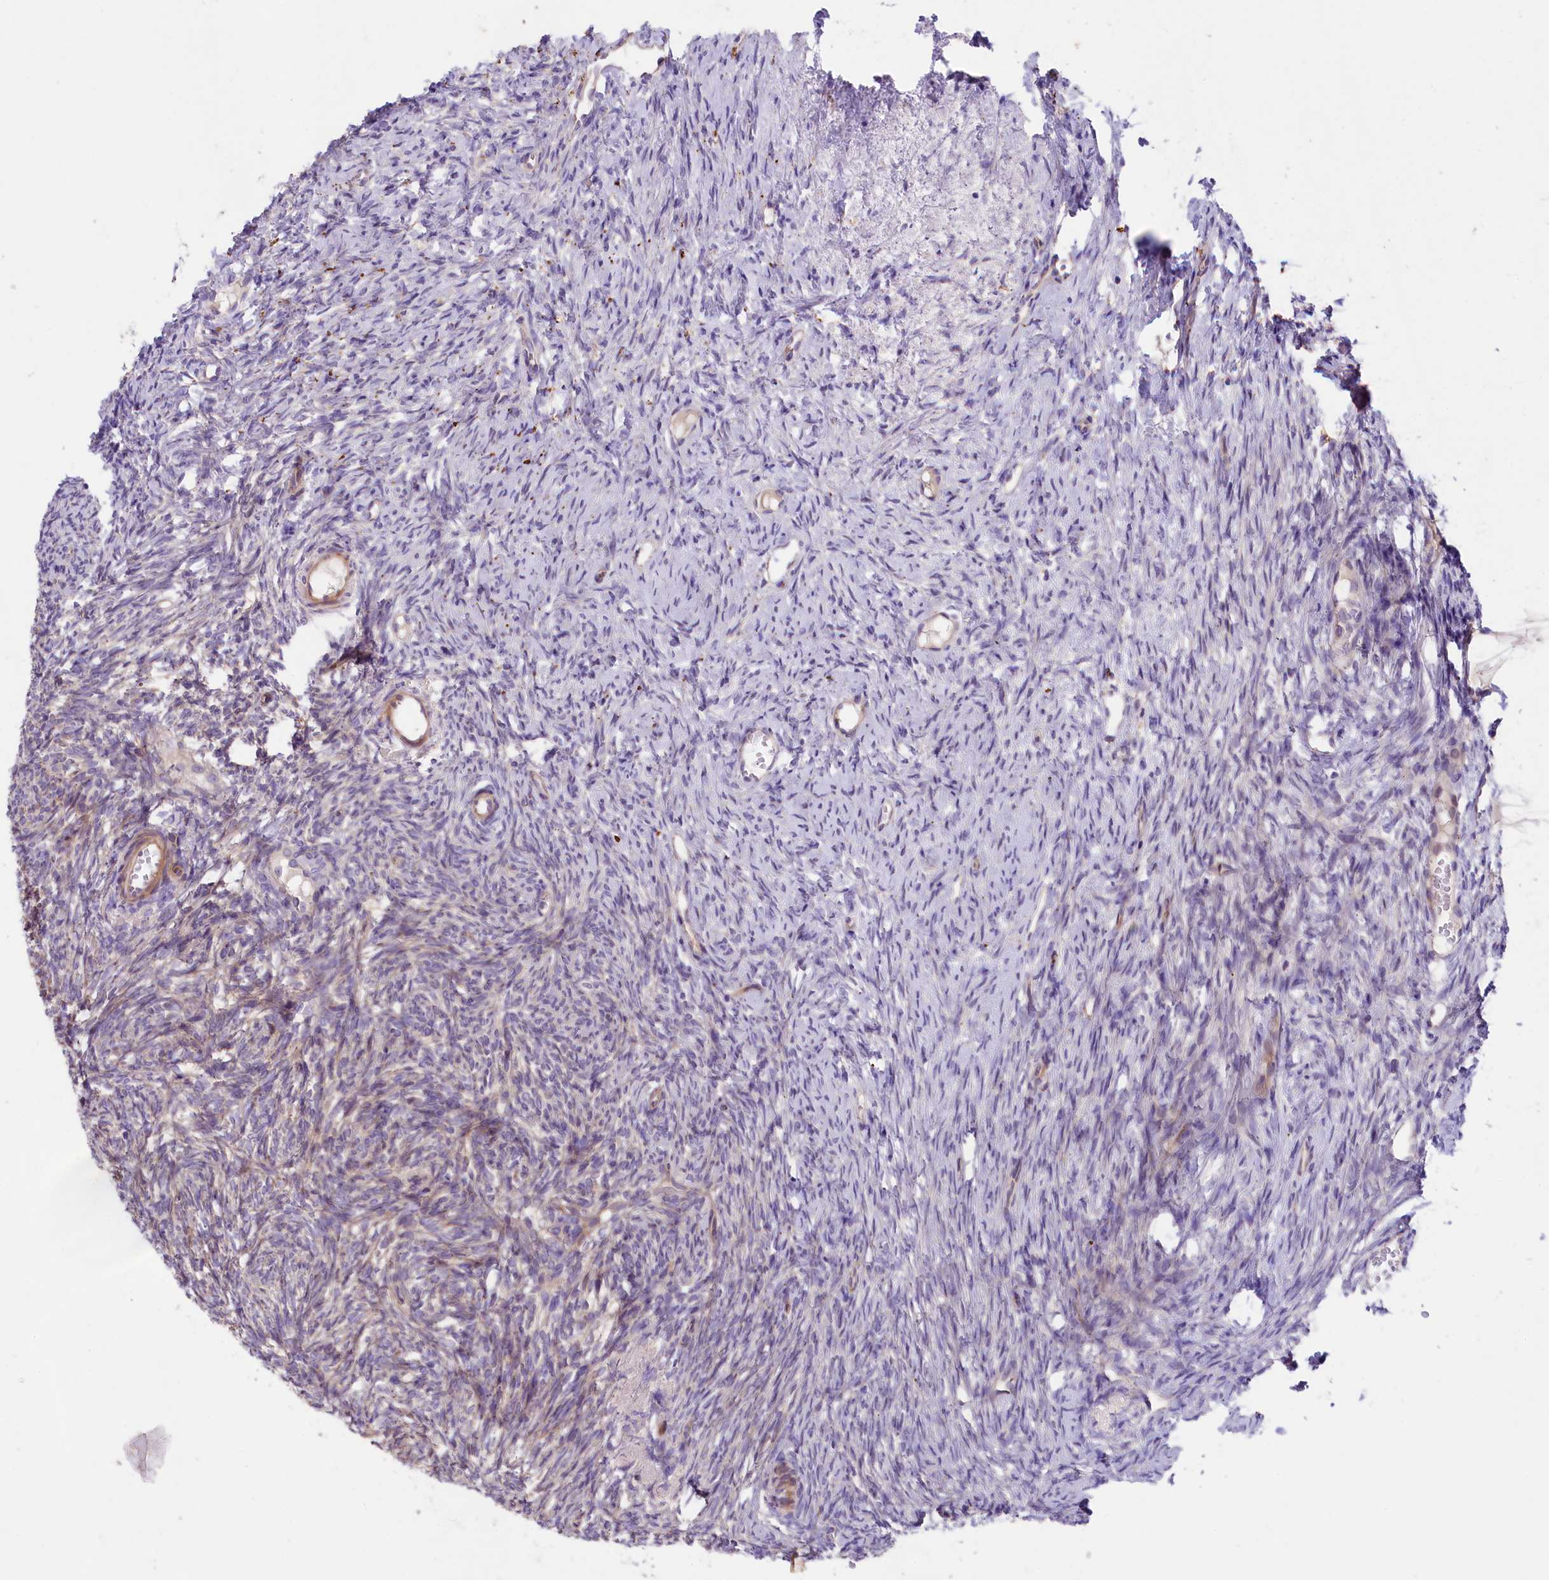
{"staining": {"intensity": "negative", "quantity": "none", "location": "none"}, "tissue": "ovary", "cell_type": "Ovarian stroma cells", "image_type": "normal", "snomed": [{"axis": "morphology", "description": "Normal tissue, NOS"}, {"axis": "topography", "description": "Ovary"}], "caption": "DAB (3,3'-diaminobenzidine) immunohistochemical staining of unremarkable ovary exhibits no significant positivity in ovarian stroma cells. Brightfield microscopy of immunohistochemistry (IHC) stained with DAB (brown) and hematoxylin (blue), captured at high magnification.", "gene": "CD99L2", "patient": {"sex": "female", "age": 51}}